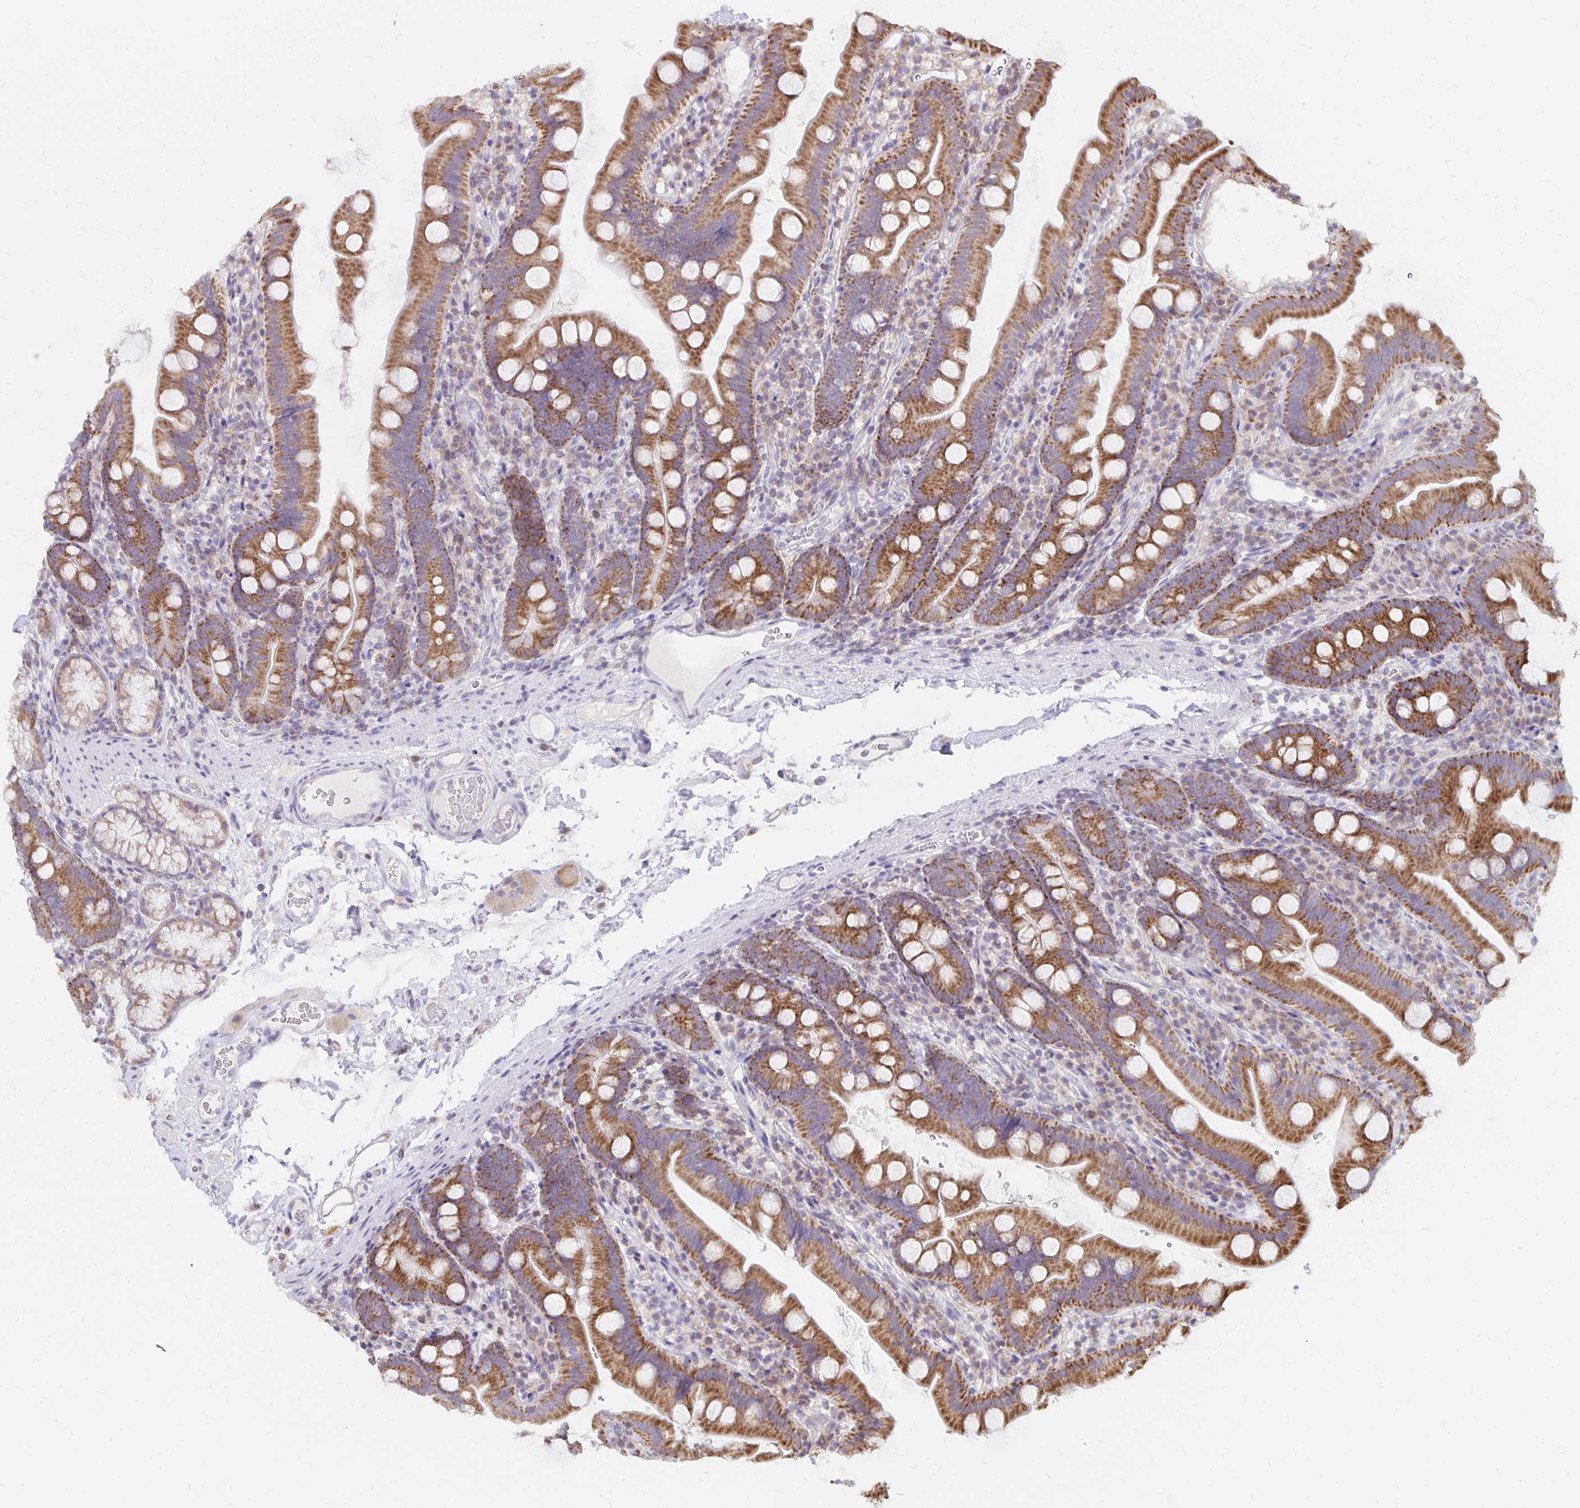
{"staining": {"intensity": "strong", "quantity": ">75%", "location": "cytoplasmic/membranous"}, "tissue": "duodenum", "cell_type": "Glandular cells", "image_type": "normal", "snomed": [{"axis": "morphology", "description": "Normal tissue, NOS"}, {"axis": "topography", "description": "Duodenum"}], "caption": "About >75% of glandular cells in unremarkable human duodenum display strong cytoplasmic/membranous protein expression as visualized by brown immunohistochemical staining.", "gene": "IER3", "patient": {"sex": "female", "age": 67}}